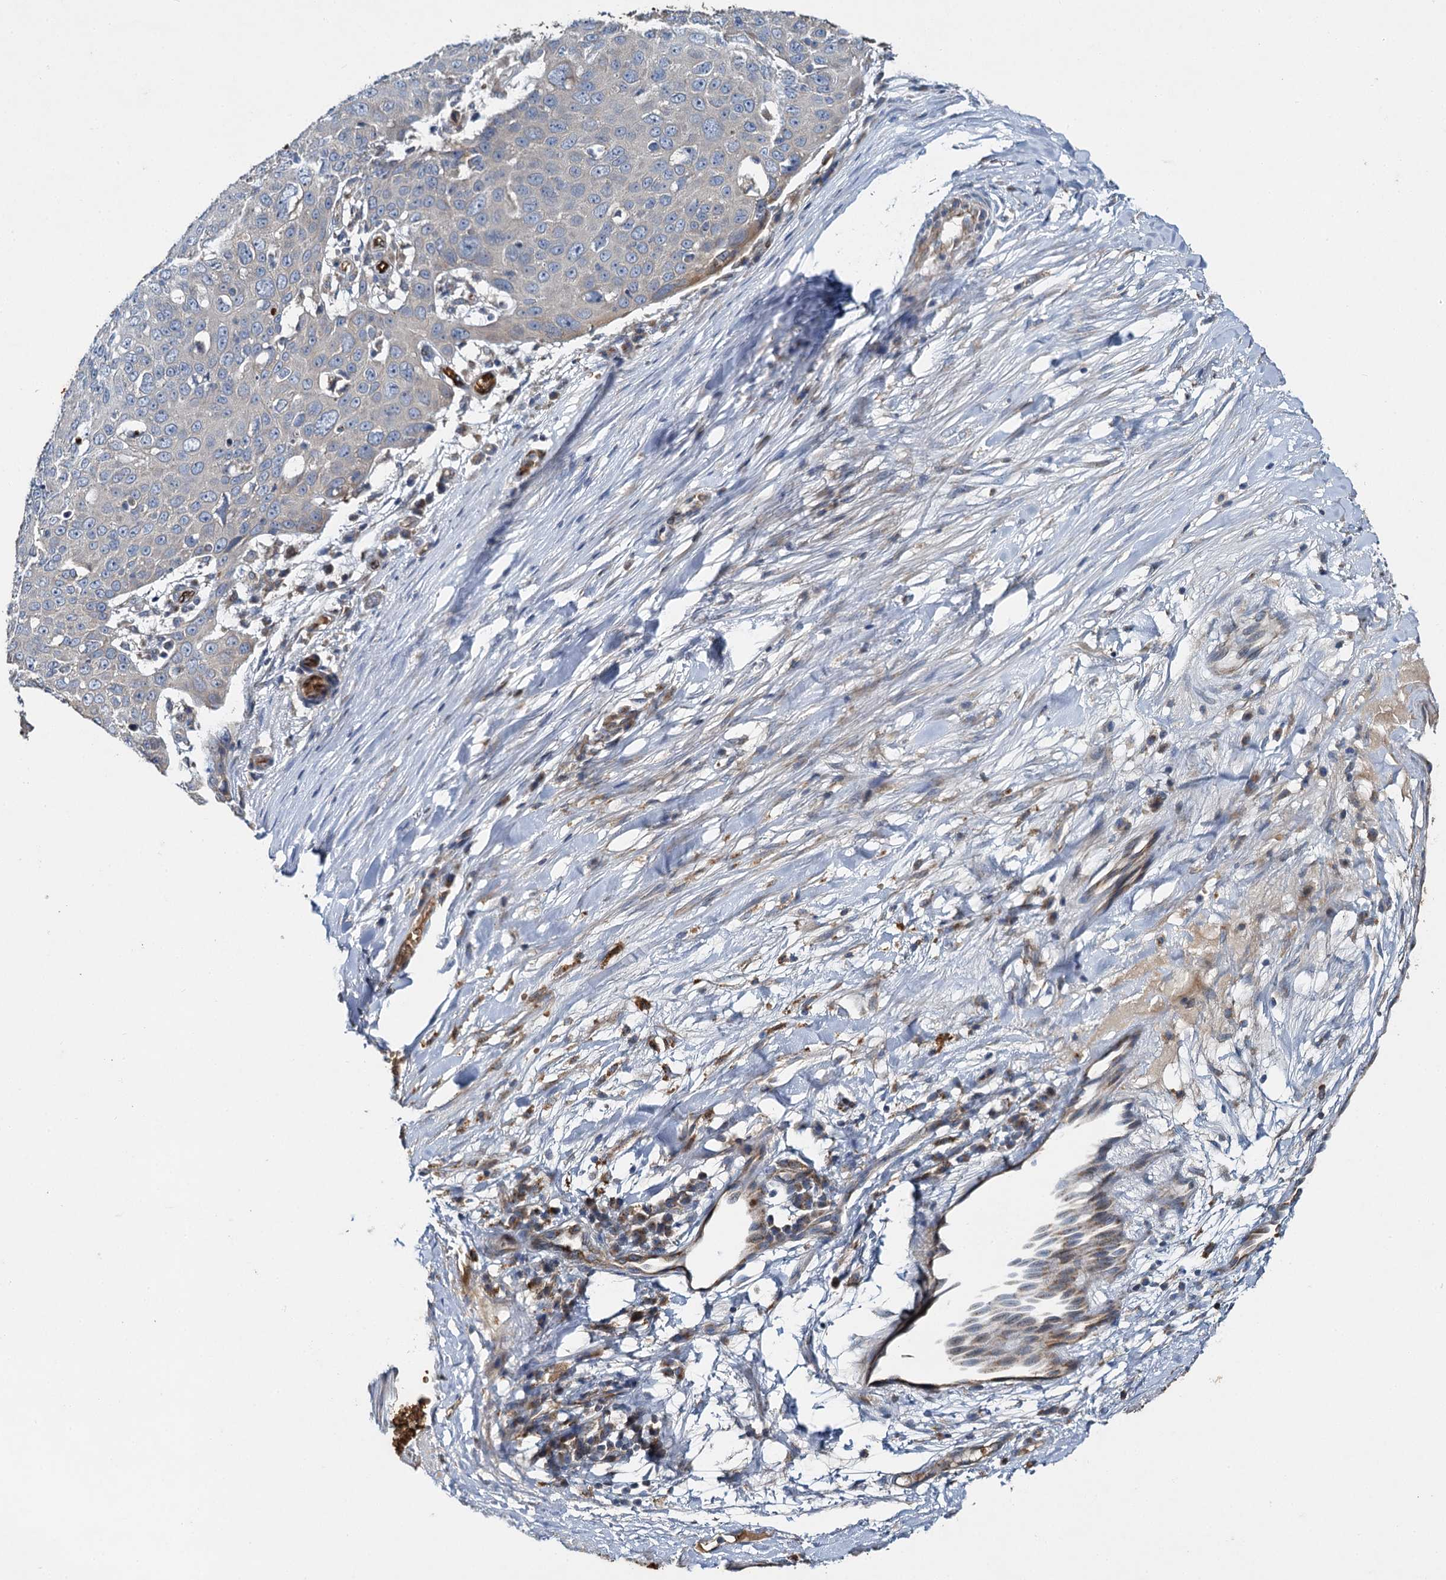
{"staining": {"intensity": "negative", "quantity": "none", "location": "none"}, "tissue": "skin cancer", "cell_type": "Tumor cells", "image_type": "cancer", "snomed": [{"axis": "morphology", "description": "Squamous cell carcinoma, NOS"}, {"axis": "topography", "description": "Skin"}], "caption": "Histopathology image shows no protein staining in tumor cells of squamous cell carcinoma (skin) tissue.", "gene": "BCS1L", "patient": {"sex": "male", "age": 71}}